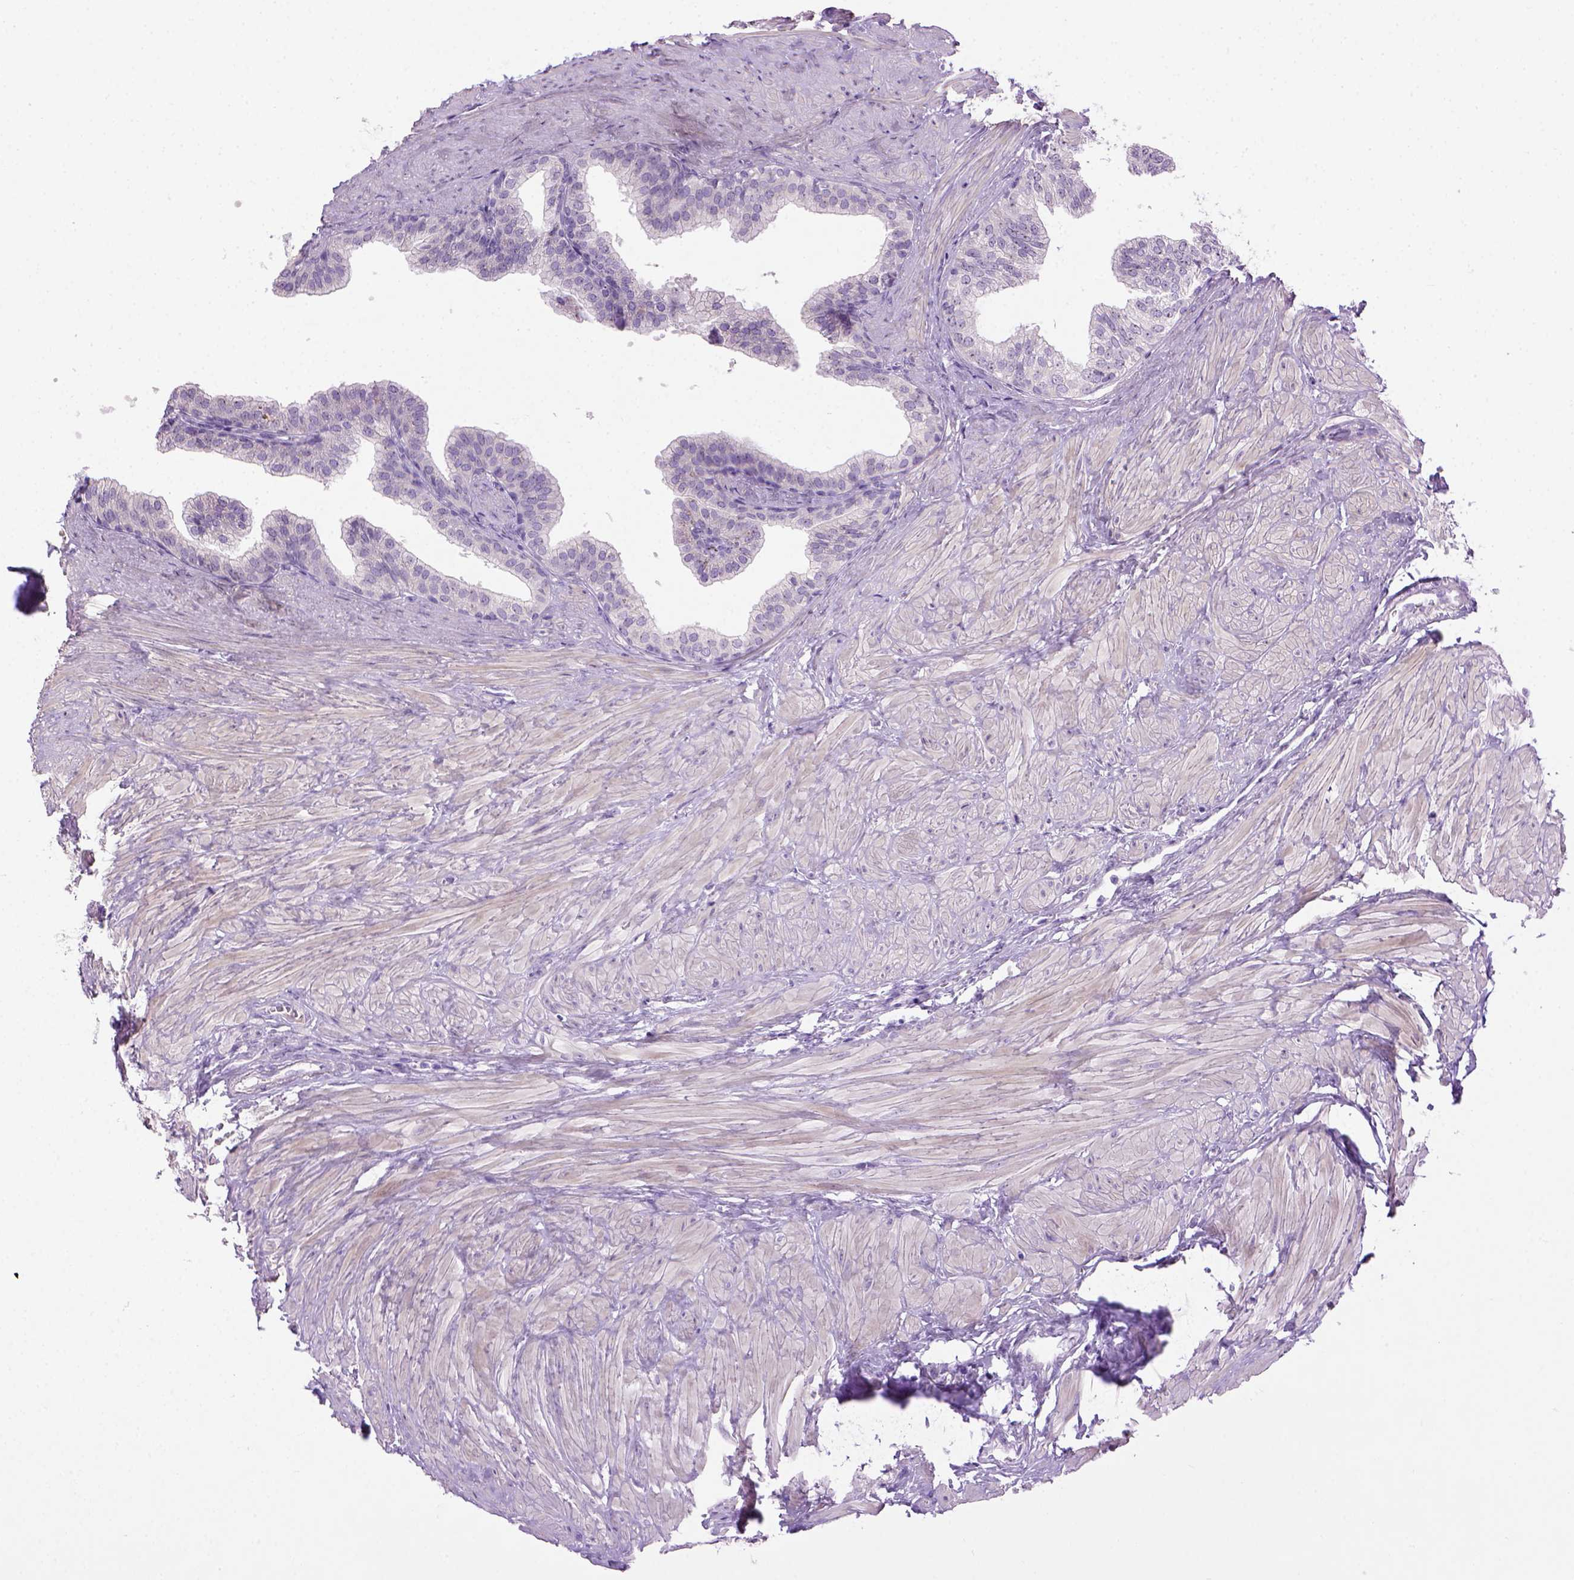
{"staining": {"intensity": "negative", "quantity": "none", "location": "none"}, "tissue": "prostate", "cell_type": "Glandular cells", "image_type": "normal", "snomed": [{"axis": "morphology", "description": "Normal tissue, NOS"}, {"axis": "topography", "description": "Prostate"}, {"axis": "topography", "description": "Peripheral nerve tissue"}], "caption": "Human prostate stained for a protein using immunohistochemistry shows no positivity in glandular cells.", "gene": "UTP4", "patient": {"sex": "male", "age": 55}}